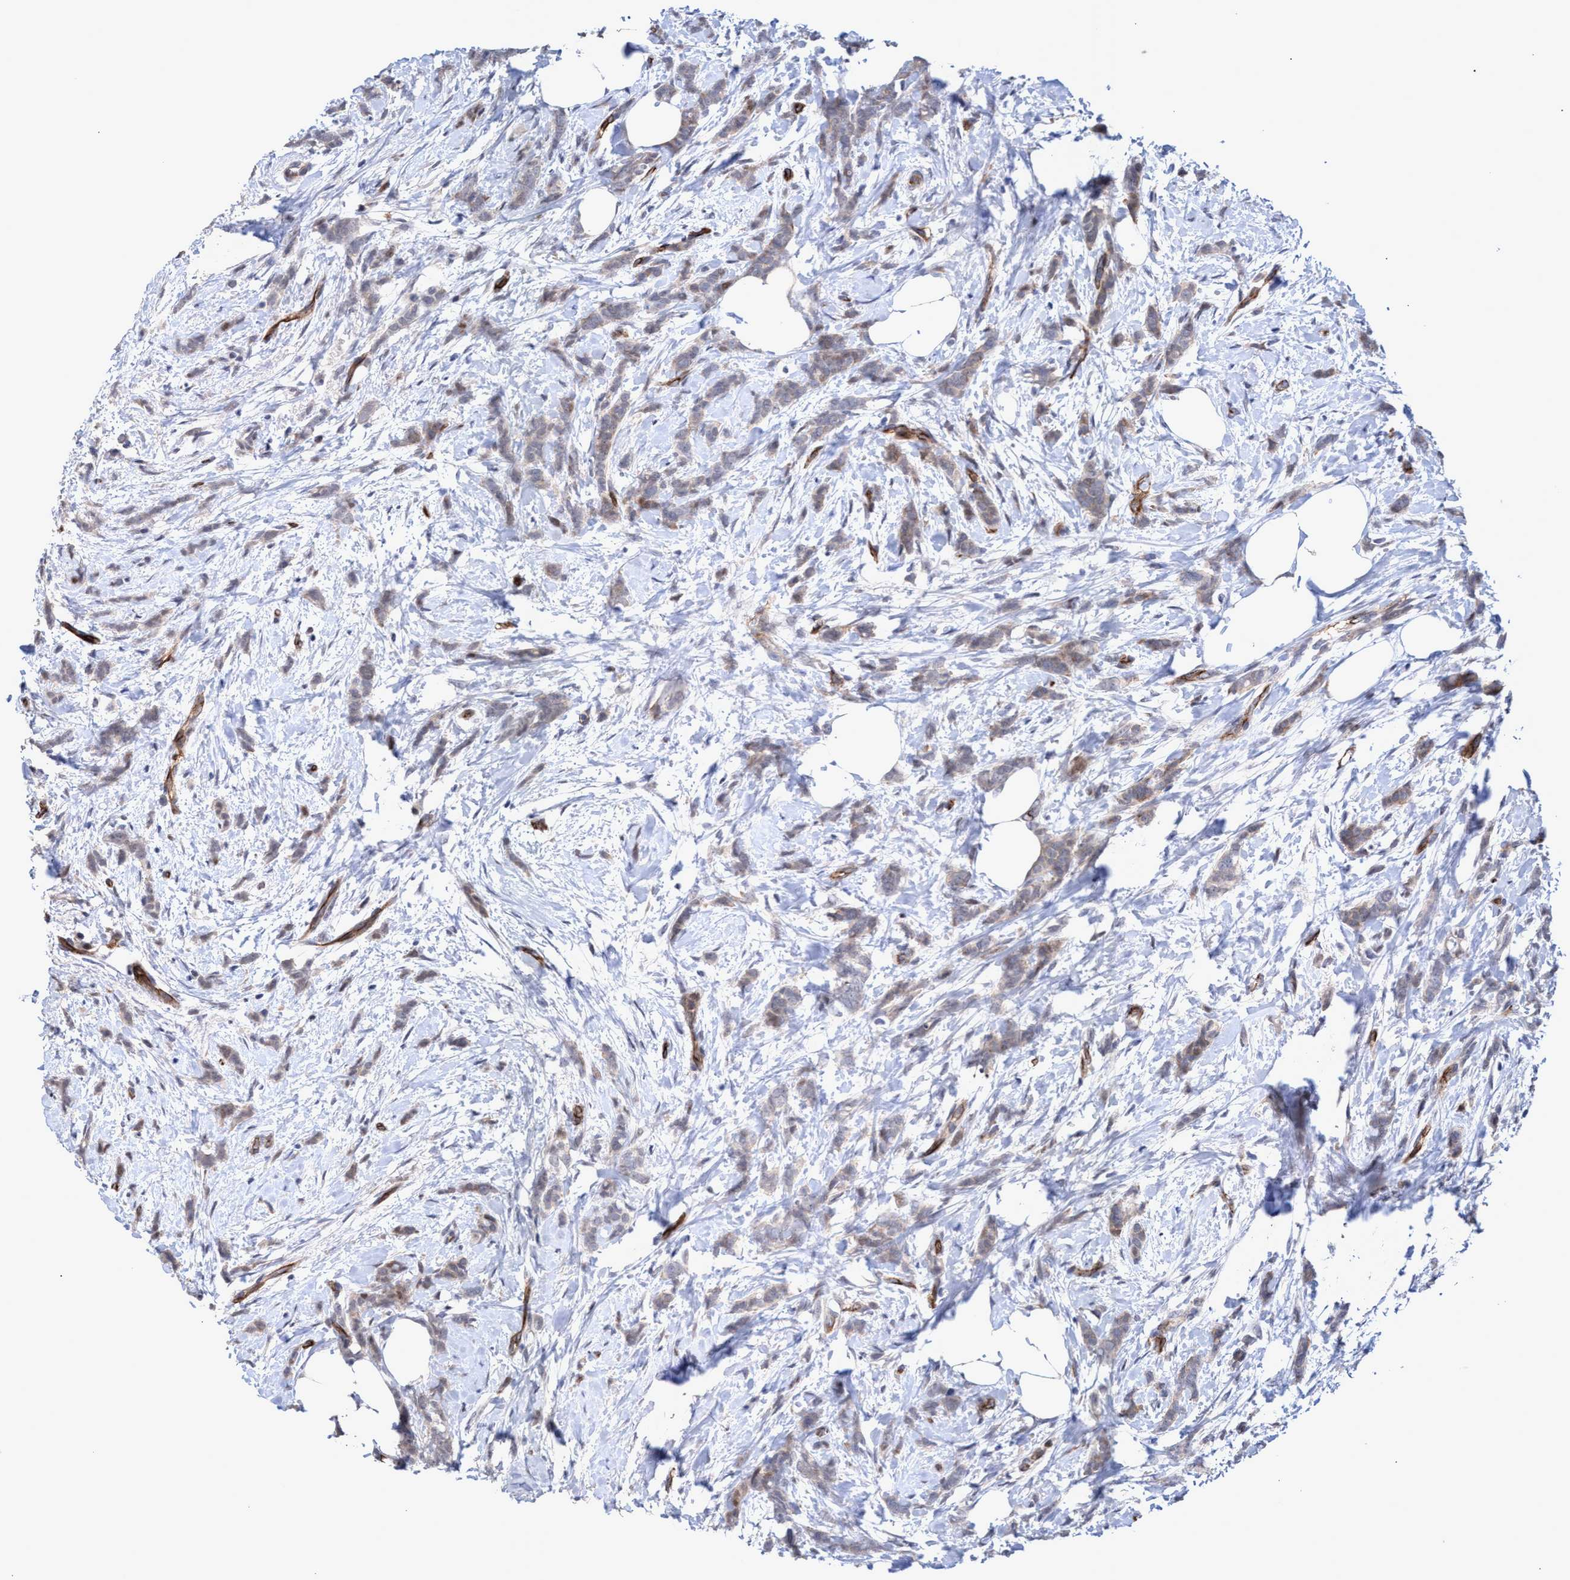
{"staining": {"intensity": "weak", "quantity": ">75%", "location": "cytoplasmic/membranous"}, "tissue": "breast cancer", "cell_type": "Tumor cells", "image_type": "cancer", "snomed": [{"axis": "morphology", "description": "Lobular carcinoma, in situ"}, {"axis": "morphology", "description": "Lobular carcinoma"}, {"axis": "topography", "description": "Breast"}], "caption": "This photomicrograph displays immunohistochemistry staining of breast cancer (lobular carcinoma in situ), with low weak cytoplasmic/membranous positivity in approximately >75% of tumor cells.", "gene": "ZNF750", "patient": {"sex": "female", "age": 41}}